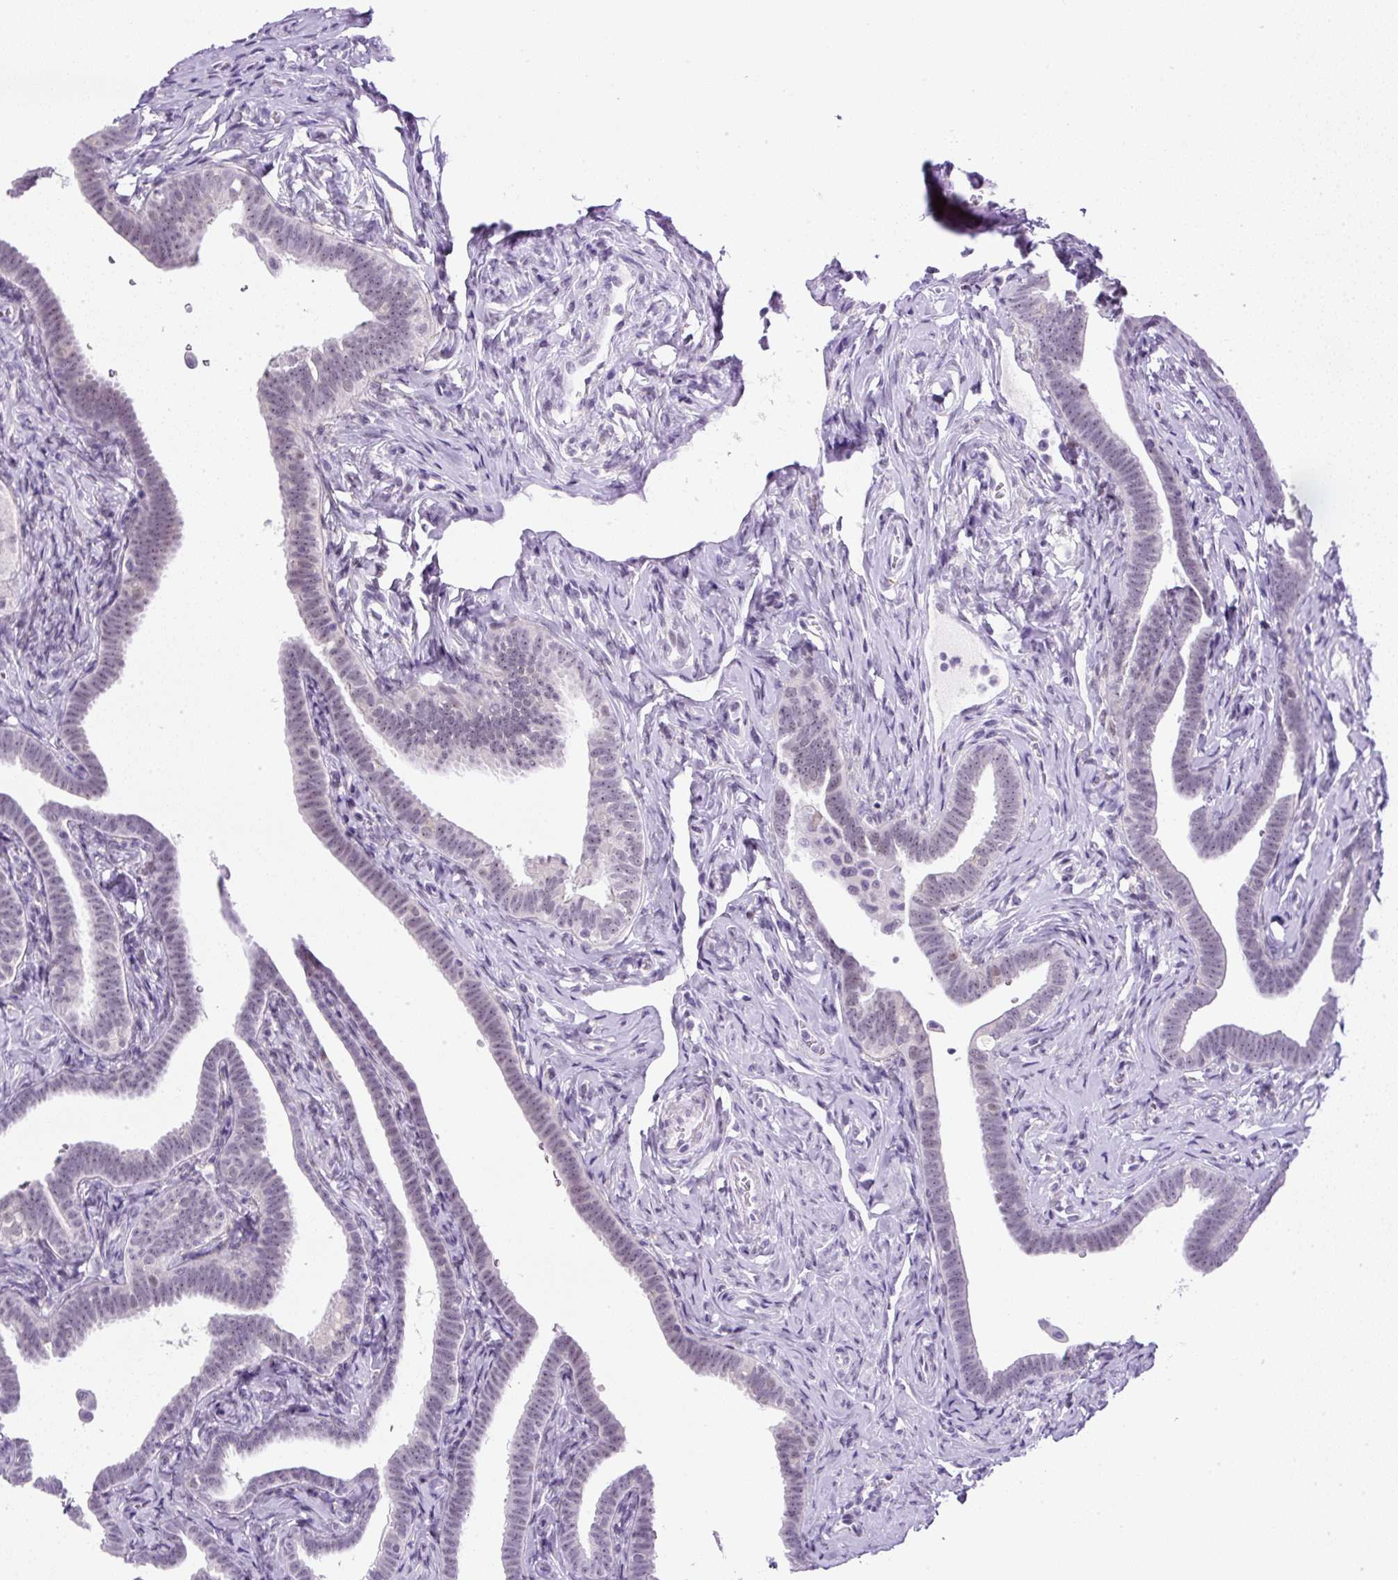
{"staining": {"intensity": "negative", "quantity": "none", "location": "none"}, "tissue": "fallopian tube", "cell_type": "Glandular cells", "image_type": "normal", "snomed": [{"axis": "morphology", "description": "Normal tissue, NOS"}, {"axis": "topography", "description": "Fallopian tube"}], "caption": "Immunohistochemistry micrograph of benign human fallopian tube stained for a protein (brown), which exhibits no expression in glandular cells. (Brightfield microscopy of DAB (3,3'-diaminobenzidine) immunohistochemistry at high magnification).", "gene": "RHBDD2", "patient": {"sex": "female", "age": 69}}